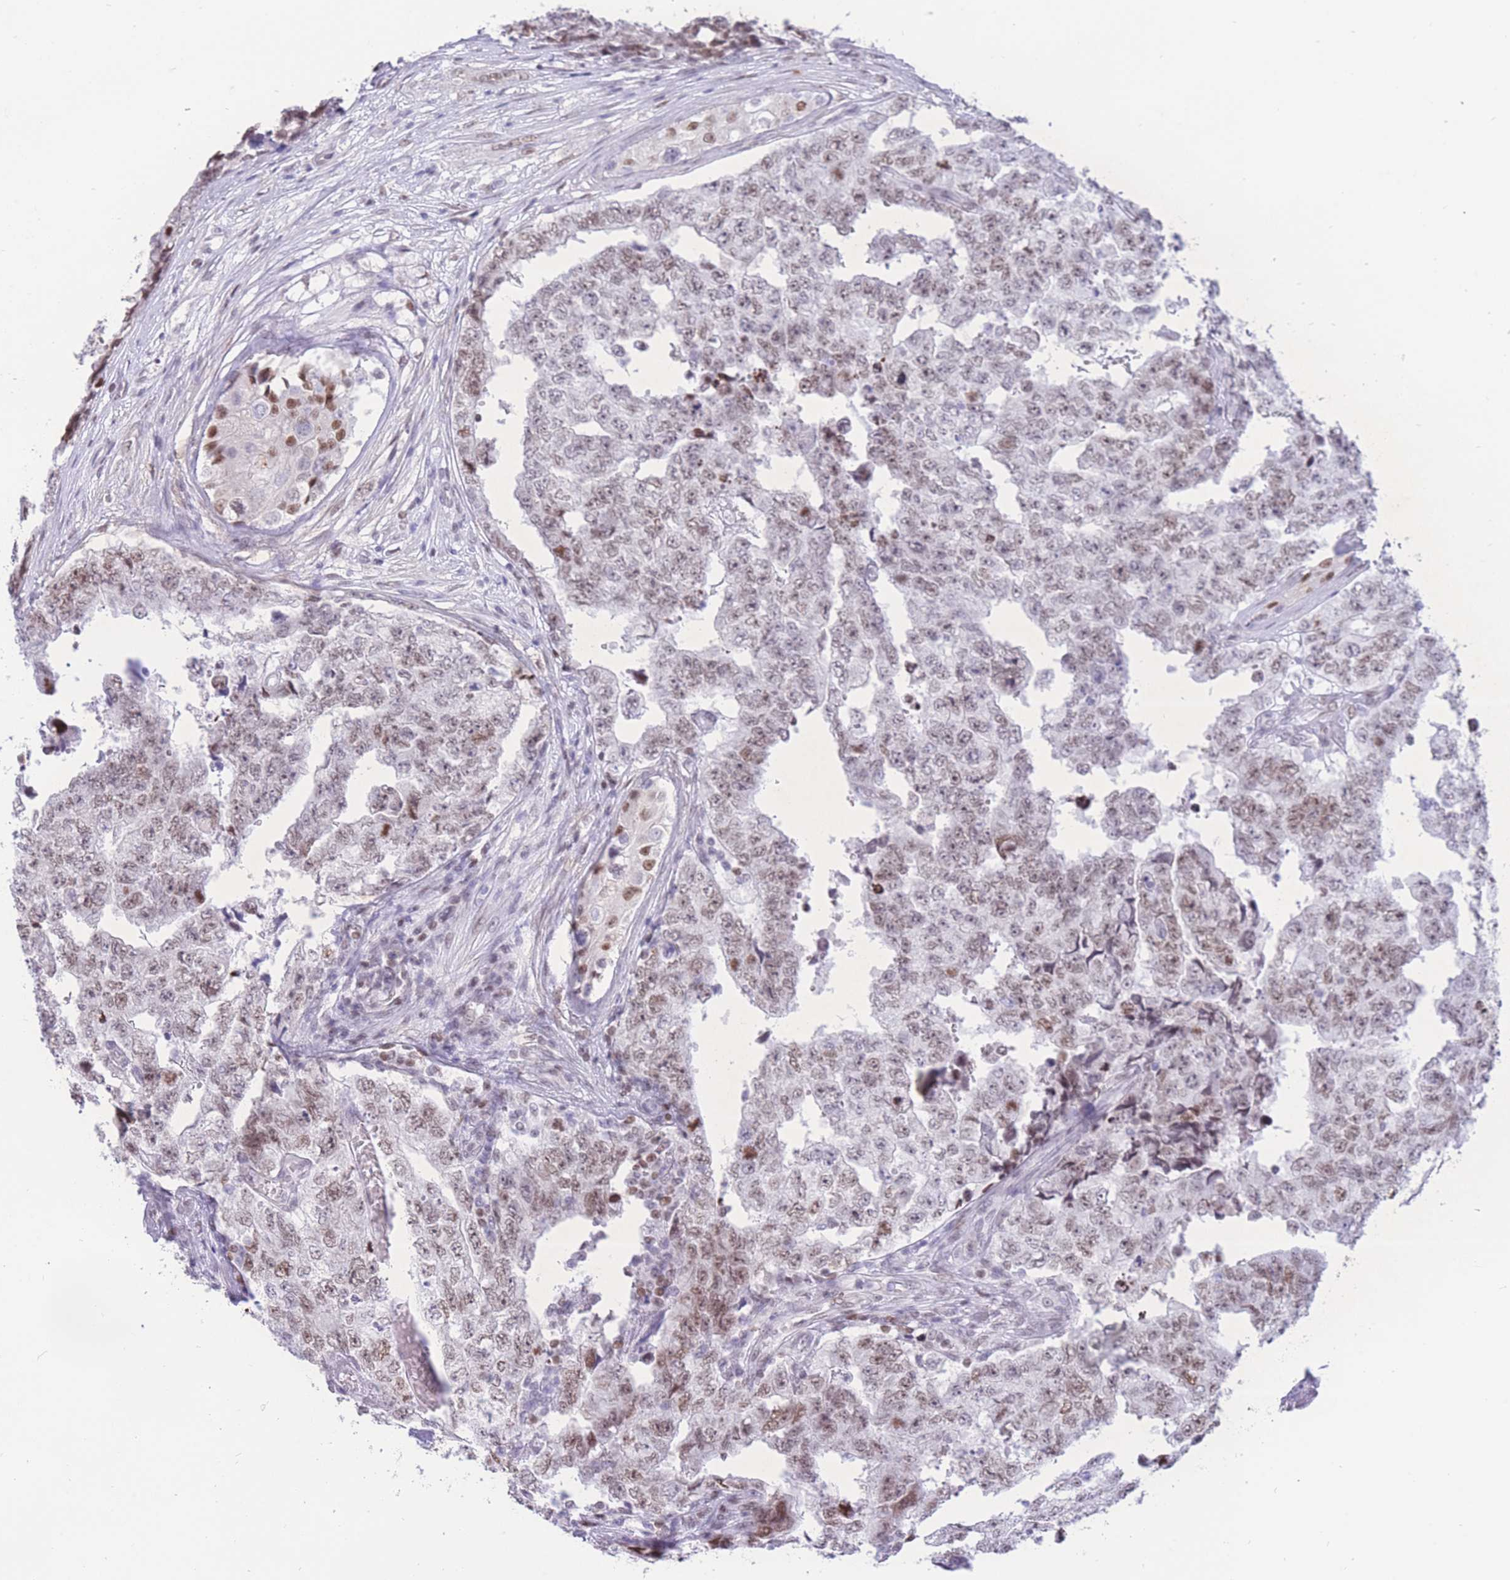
{"staining": {"intensity": "weak", "quantity": ">75%", "location": "nuclear"}, "tissue": "testis cancer", "cell_type": "Tumor cells", "image_type": "cancer", "snomed": [{"axis": "morphology", "description": "Carcinoma, Embryonal, NOS"}, {"axis": "topography", "description": "Testis"}], "caption": "Testis embryonal carcinoma stained with DAB (3,3'-diaminobenzidine) immunohistochemistry (IHC) exhibits low levels of weak nuclear expression in approximately >75% of tumor cells.", "gene": "HMGN1", "patient": {"sex": "male", "age": 25}}